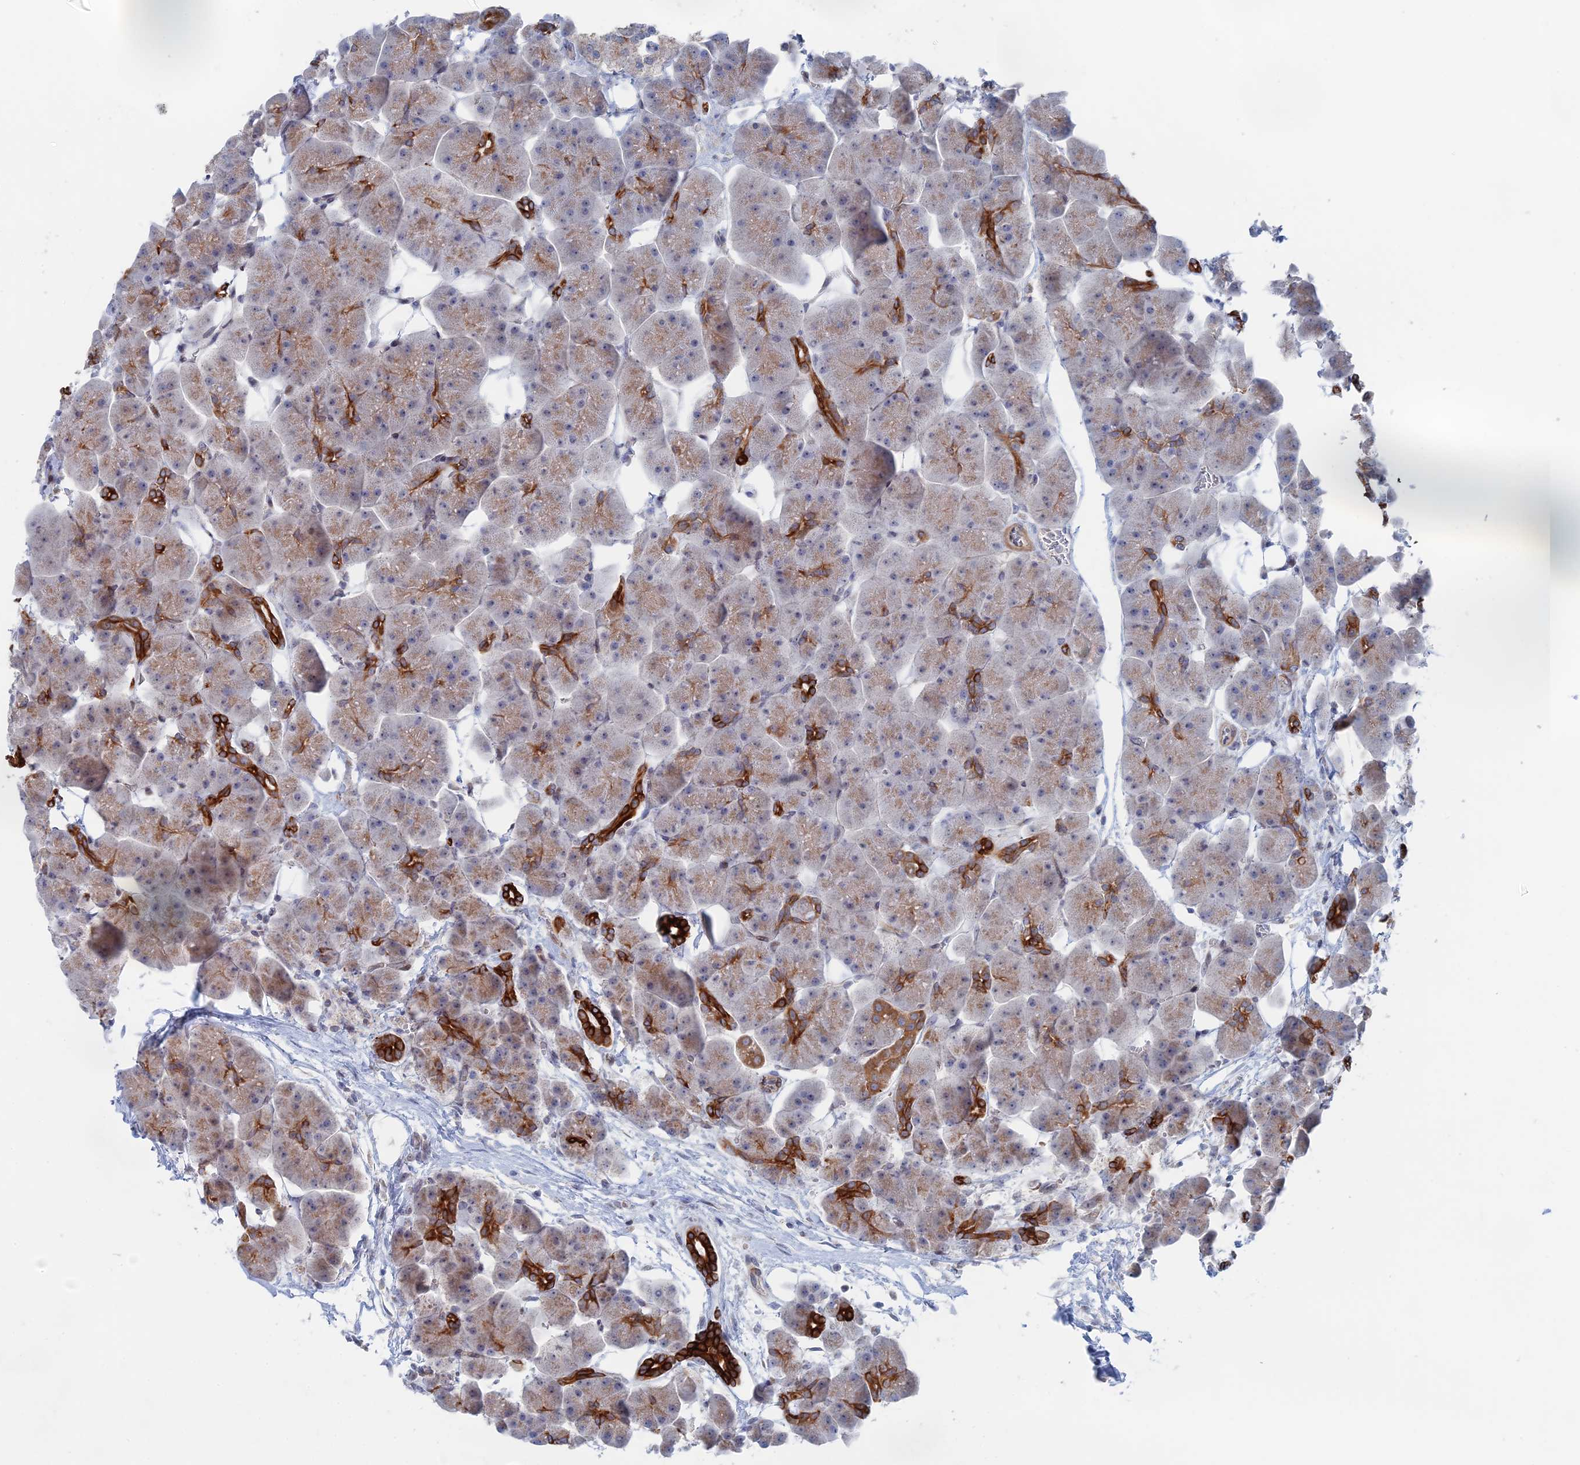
{"staining": {"intensity": "strong", "quantity": "<25%", "location": "cytoplasmic/membranous"}, "tissue": "pancreas", "cell_type": "Exocrine glandular cells", "image_type": "normal", "snomed": [{"axis": "morphology", "description": "Normal tissue, NOS"}, {"axis": "topography", "description": "Pancreas"}], "caption": "Strong cytoplasmic/membranous protein positivity is appreciated in approximately <25% of exocrine glandular cells in pancreas. The staining was performed using DAB (3,3'-diaminobenzidine) to visualize the protein expression in brown, while the nuclei were stained in blue with hematoxylin (Magnification: 20x).", "gene": "IL7", "patient": {"sex": "male", "age": 66}}